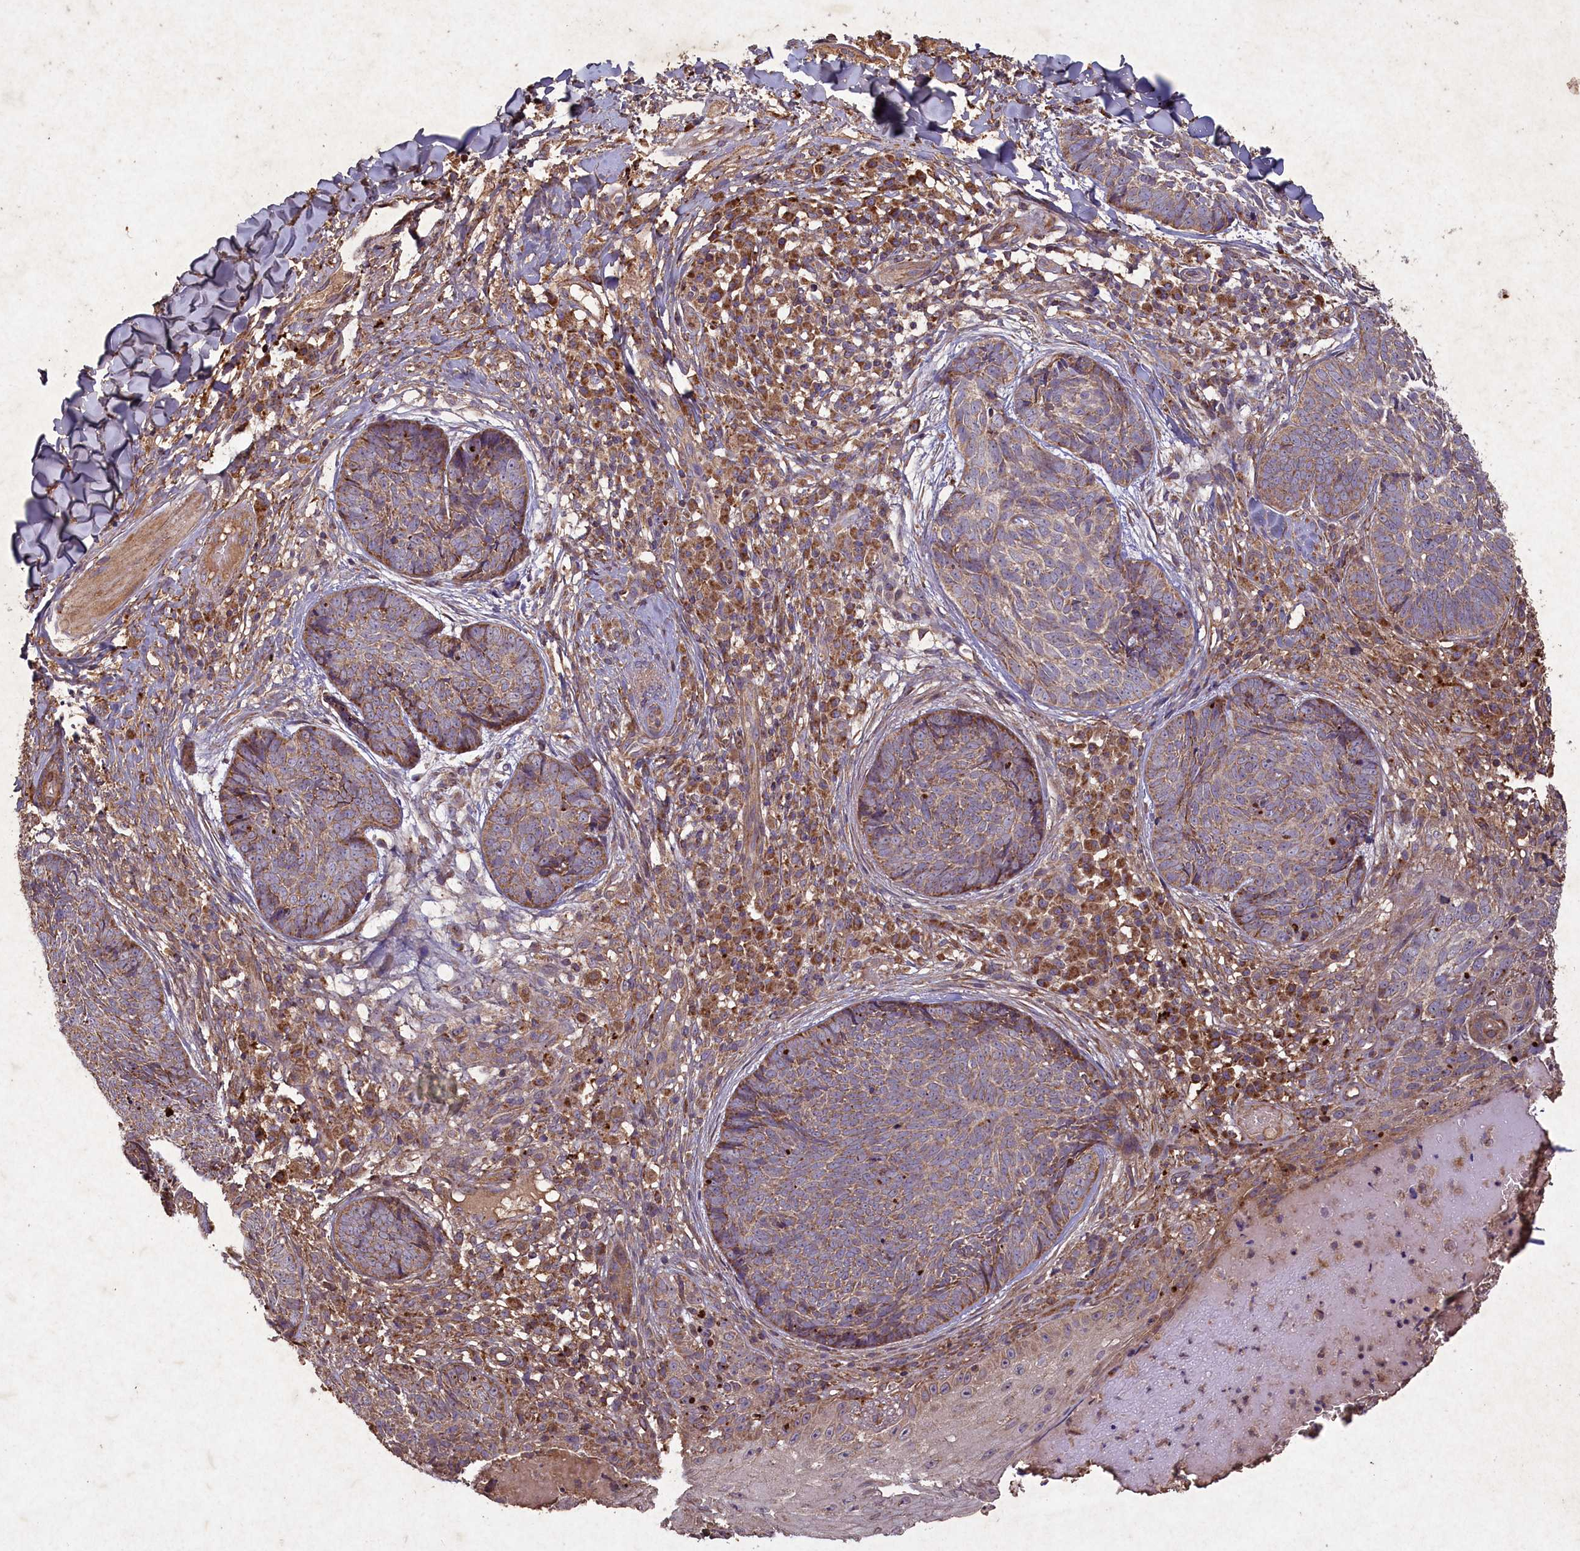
{"staining": {"intensity": "weak", "quantity": ">75%", "location": "cytoplasmic/membranous"}, "tissue": "skin cancer", "cell_type": "Tumor cells", "image_type": "cancer", "snomed": [{"axis": "morphology", "description": "Basal cell carcinoma"}, {"axis": "topography", "description": "Skin"}], "caption": "This is an image of IHC staining of skin cancer (basal cell carcinoma), which shows weak staining in the cytoplasmic/membranous of tumor cells.", "gene": "CIAO2B", "patient": {"sex": "female", "age": 61}}